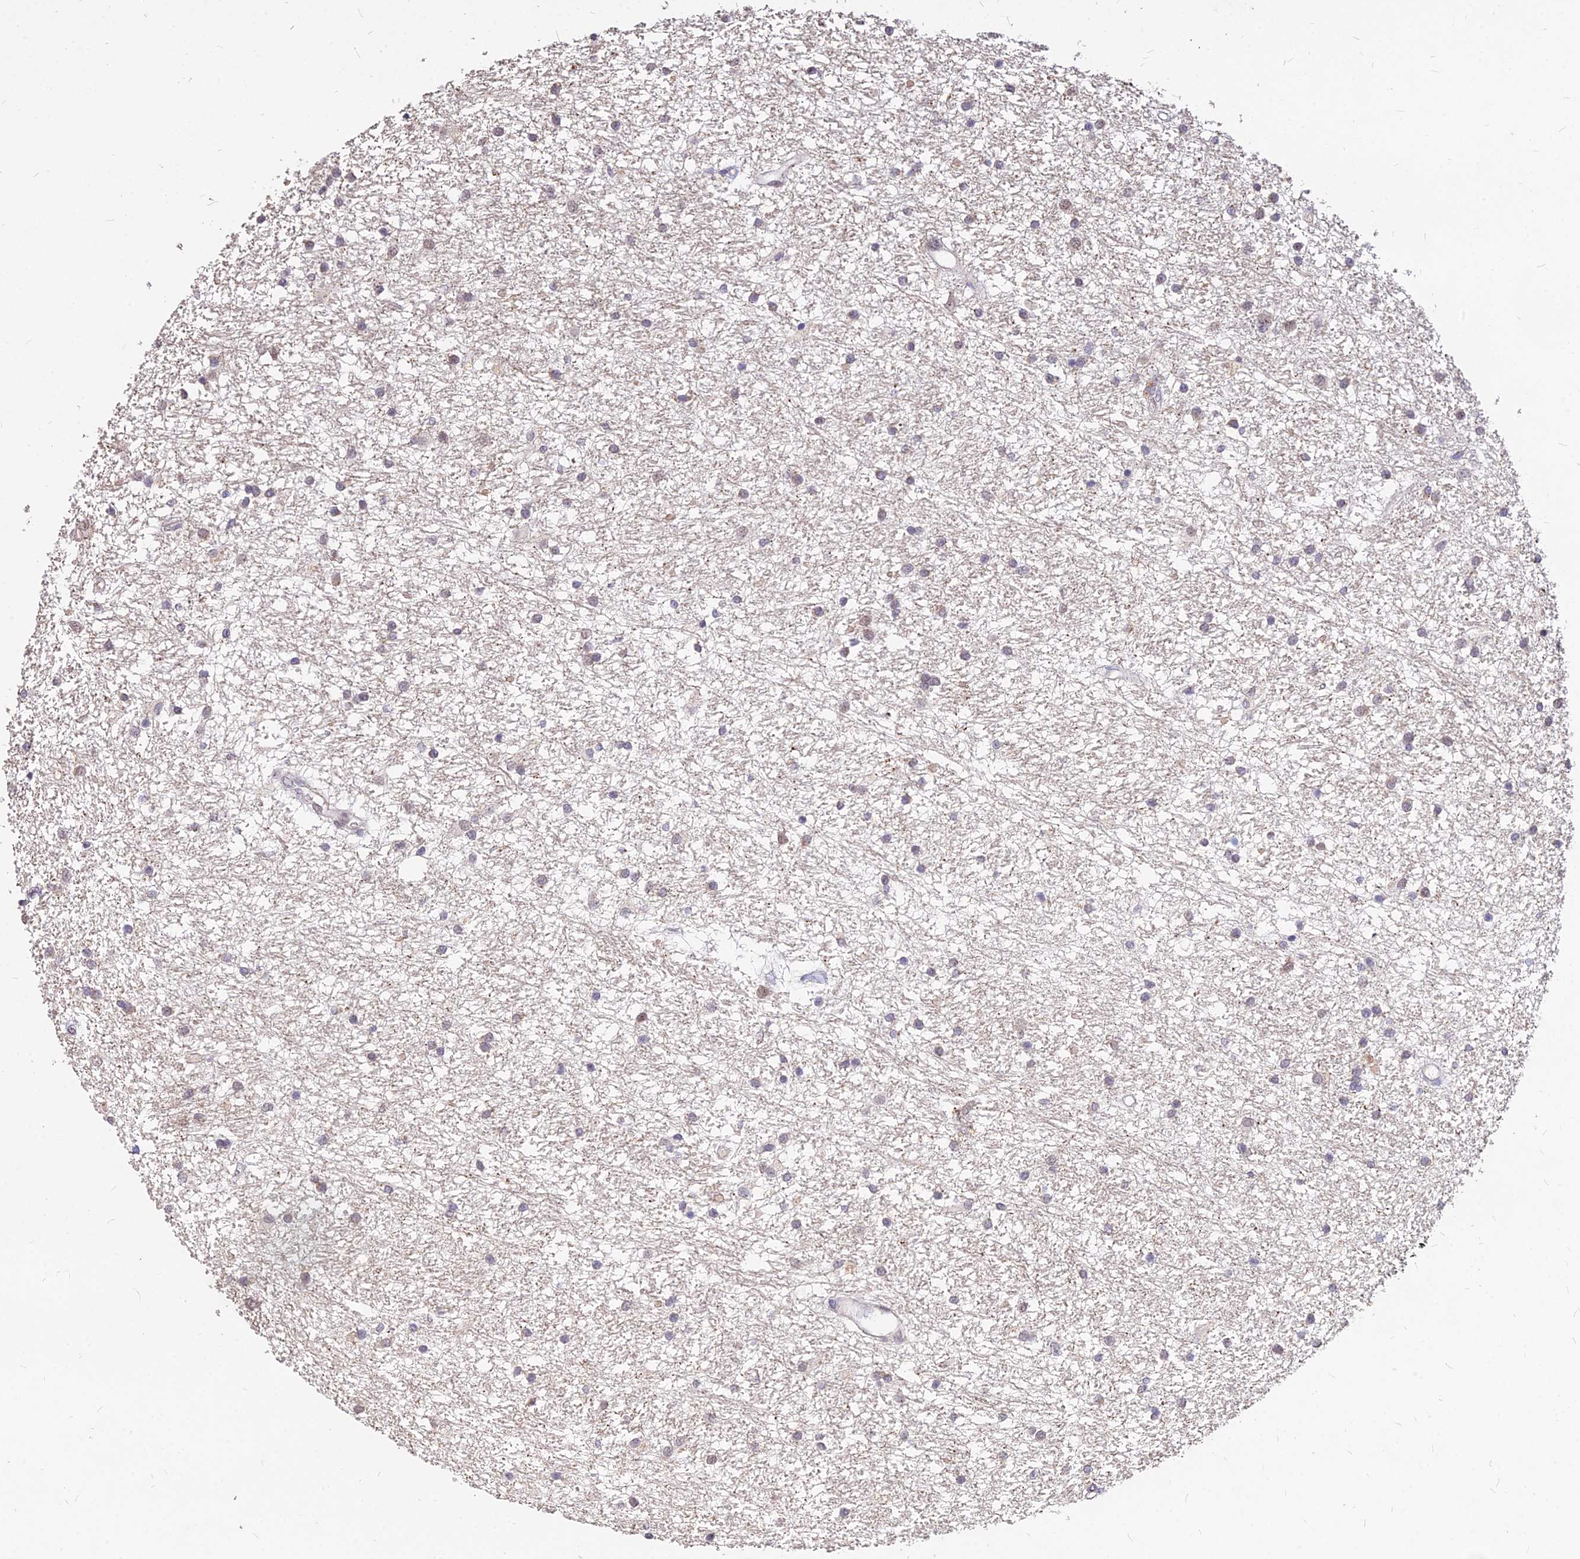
{"staining": {"intensity": "negative", "quantity": "none", "location": "none"}, "tissue": "glioma", "cell_type": "Tumor cells", "image_type": "cancer", "snomed": [{"axis": "morphology", "description": "Glioma, malignant, High grade"}, {"axis": "topography", "description": "Brain"}], "caption": "Tumor cells are negative for protein expression in human glioma. (DAB (3,3'-diaminobenzidine) IHC, high magnification).", "gene": "C11orf68", "patient": {"sex": "male", "age": 77}}